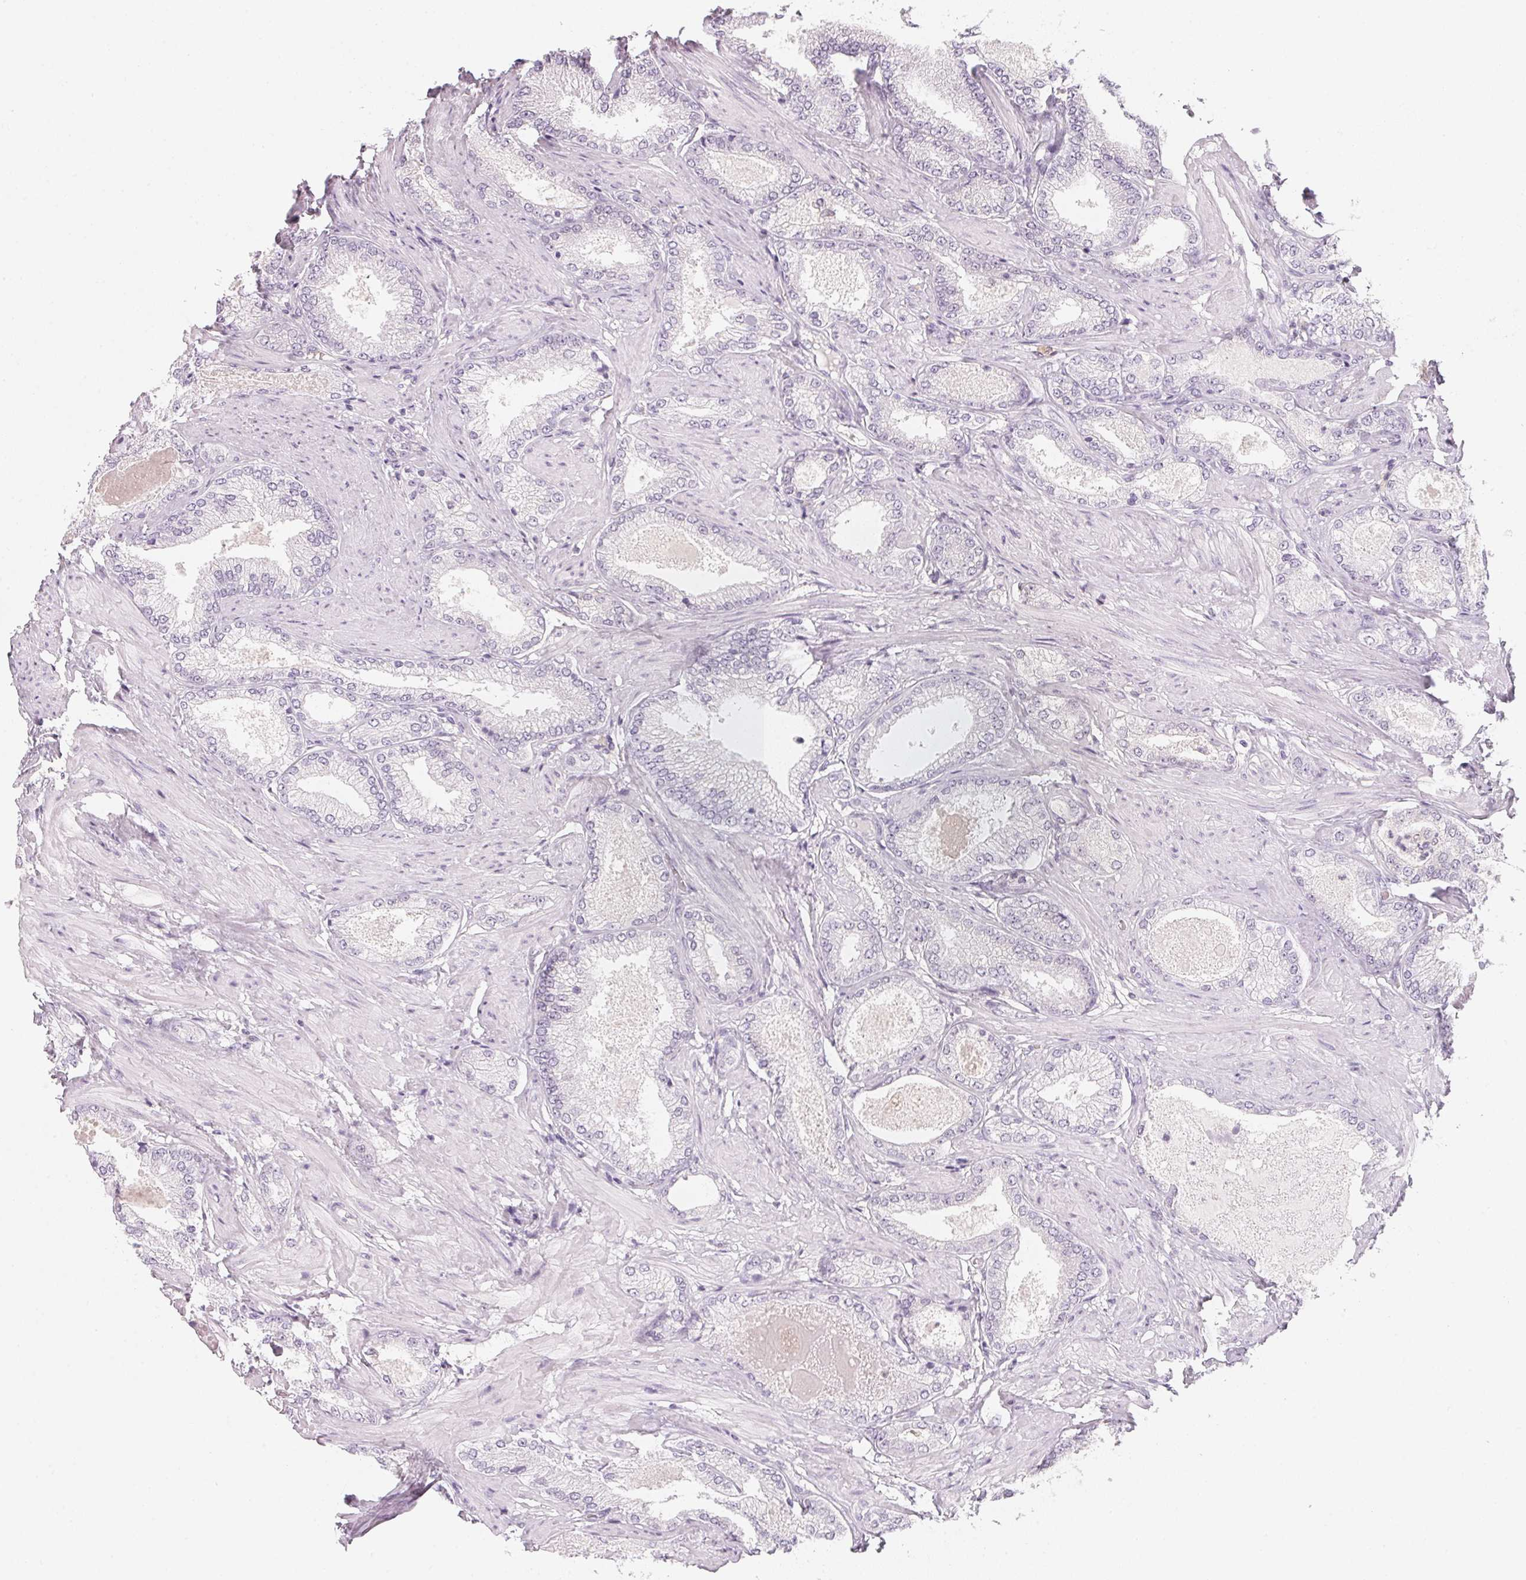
{"staining": {"intensity": "negative", "quantity": "none", "location": "none"}, "tissue": "prostate cancer", "cell_type": "Tumor cells", "image_type": "cancer", "snomed": [{"axis": "morphology", "description": "Adenocarcinoma, High grade"}, {"axis": "topography", "description": "Prostate and seminal vesicle, NOS"}], "caption": "Tumor cells show no significant positivity in prostate adenocarcinoma (high-grade).", "gene": "CFAP276", "patient": {"sex": "male", "age": 61}}